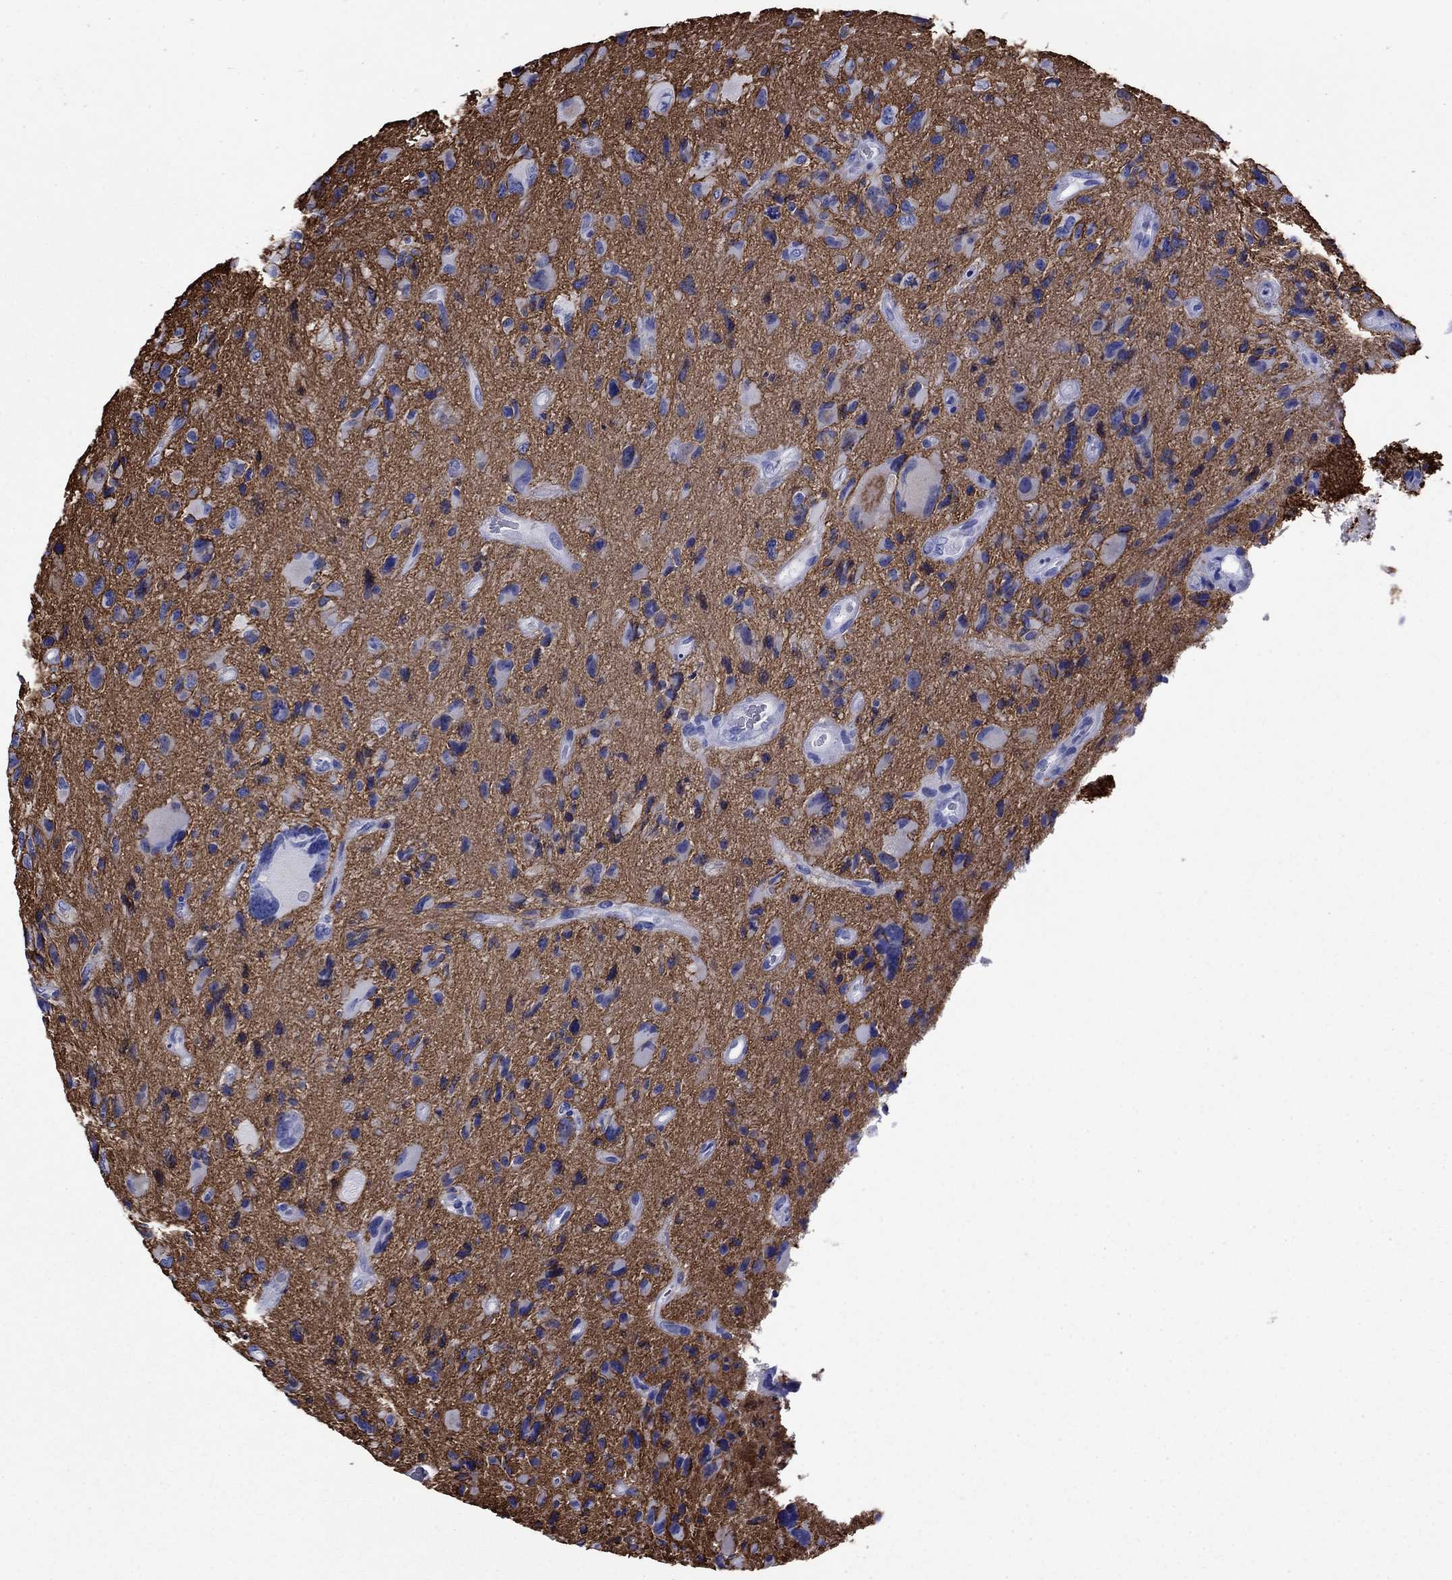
{"staining": {"intensity": "negative", "quantity": "none", "location": "none"}, "tissue": "glioma", "cell_type": "Tumor cells", "image_type": "cancer", "snomed": [{"axis": "morphology", "description": "Glioma, malignant, NOS"}, {"axis": "morphology", "description": "Glioma, malignant, High grade"}, {"axis": "topography", "description": "Brain"}], "caption": "Immunohistochemical staining of glioma demonstrates no significant staining in tumor cells.", "gene": "SLC1A2", "patient": {"sex": "female", "age": 71}}